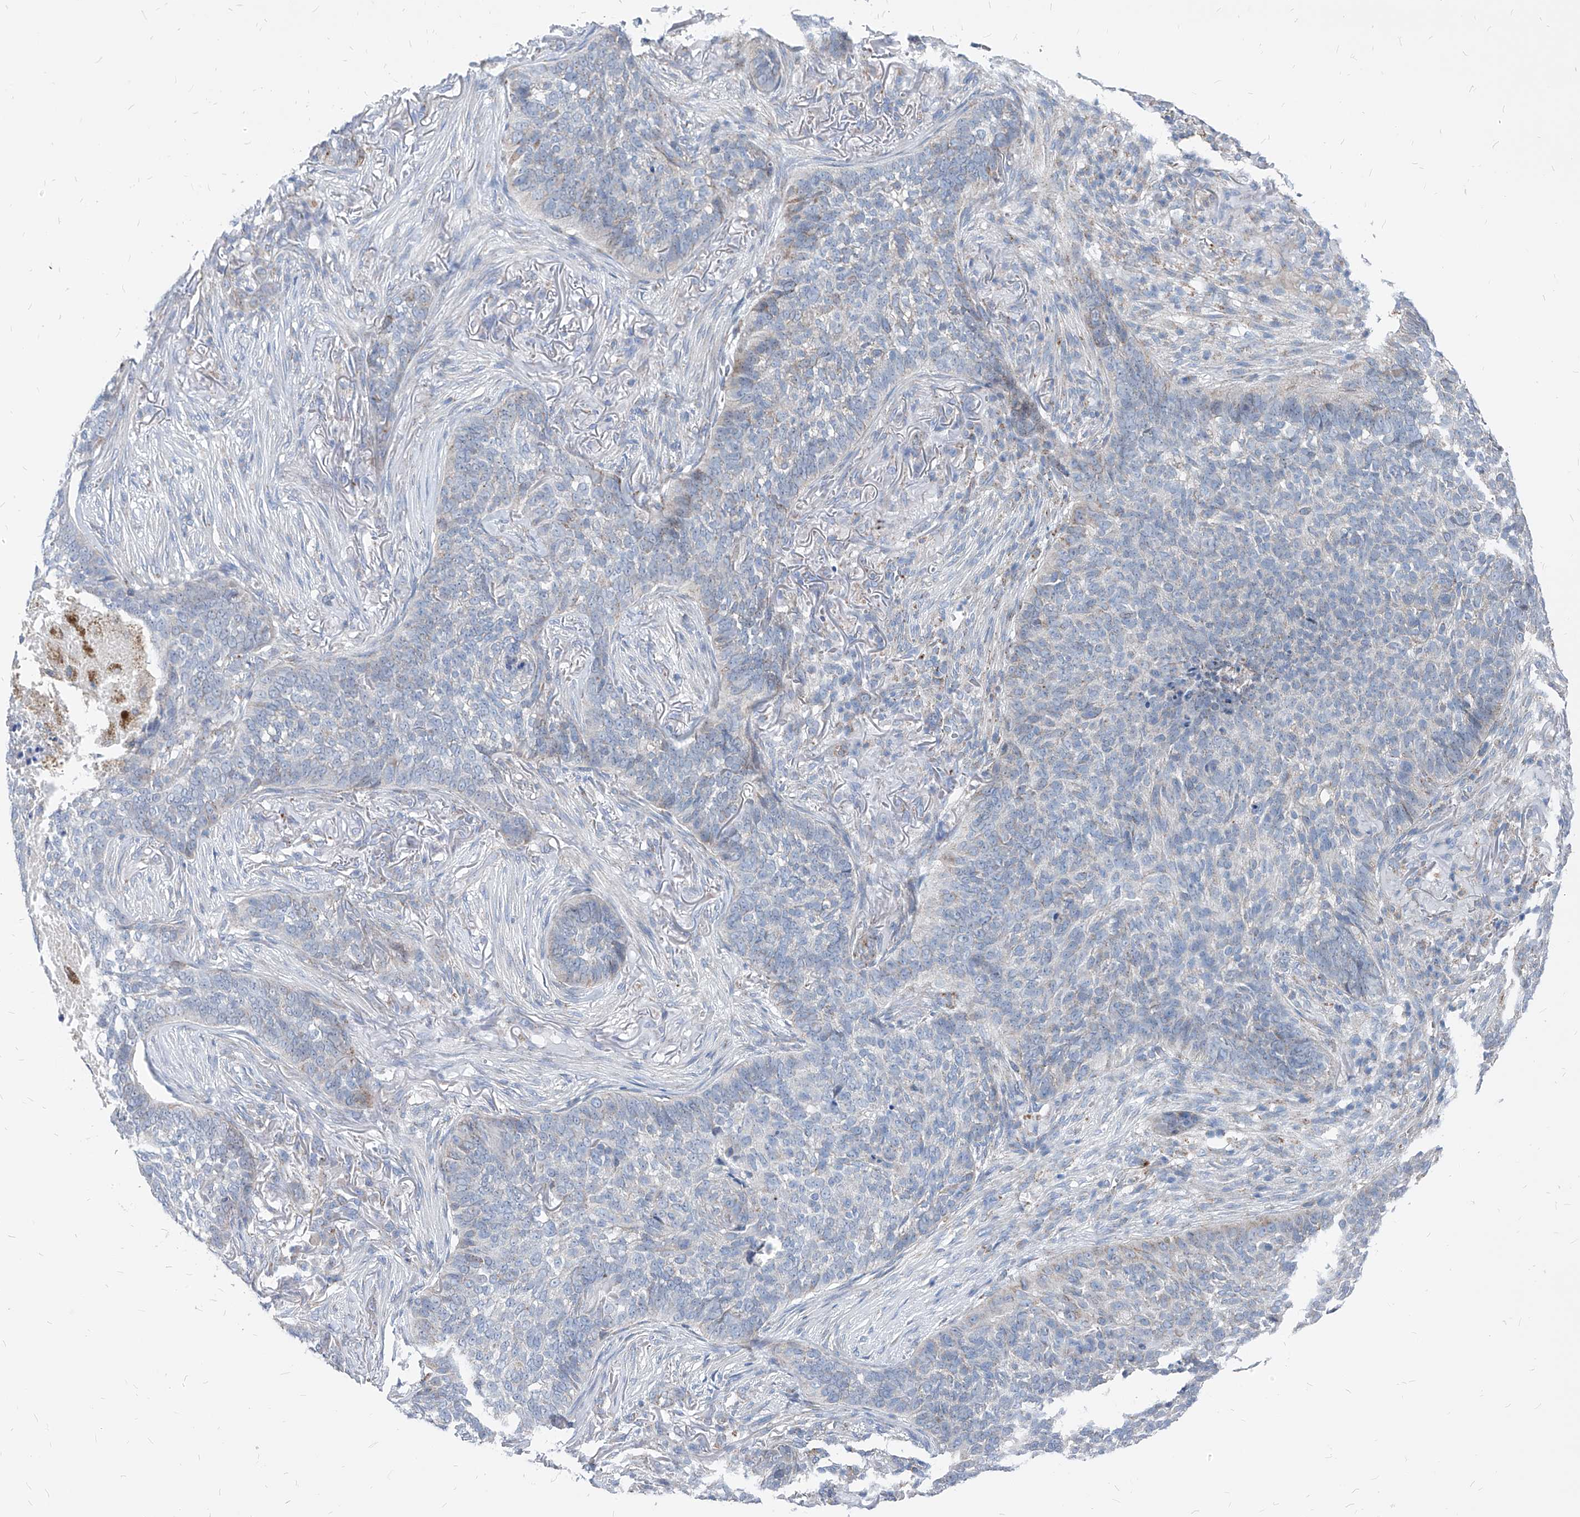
{"staining": {"intensity": "negative", "quantity": "none", "location": "none"}, "tissue": "skin cancer", "cell_type": "Tumor cells", "image_type": "cancer", "snomed": [{"axis": "morphology", "description": "Basal cell carcinoma"}, {"axis": "topography", "description": "Skin"}], "caption": "Basal cell carcinoma (skin) stained for a protein using immunohistochemistry (IHC) demonstrates no positivity tumor cells.", "gene": "AGPS", "patient": {"sex": "male", "age": 85}}